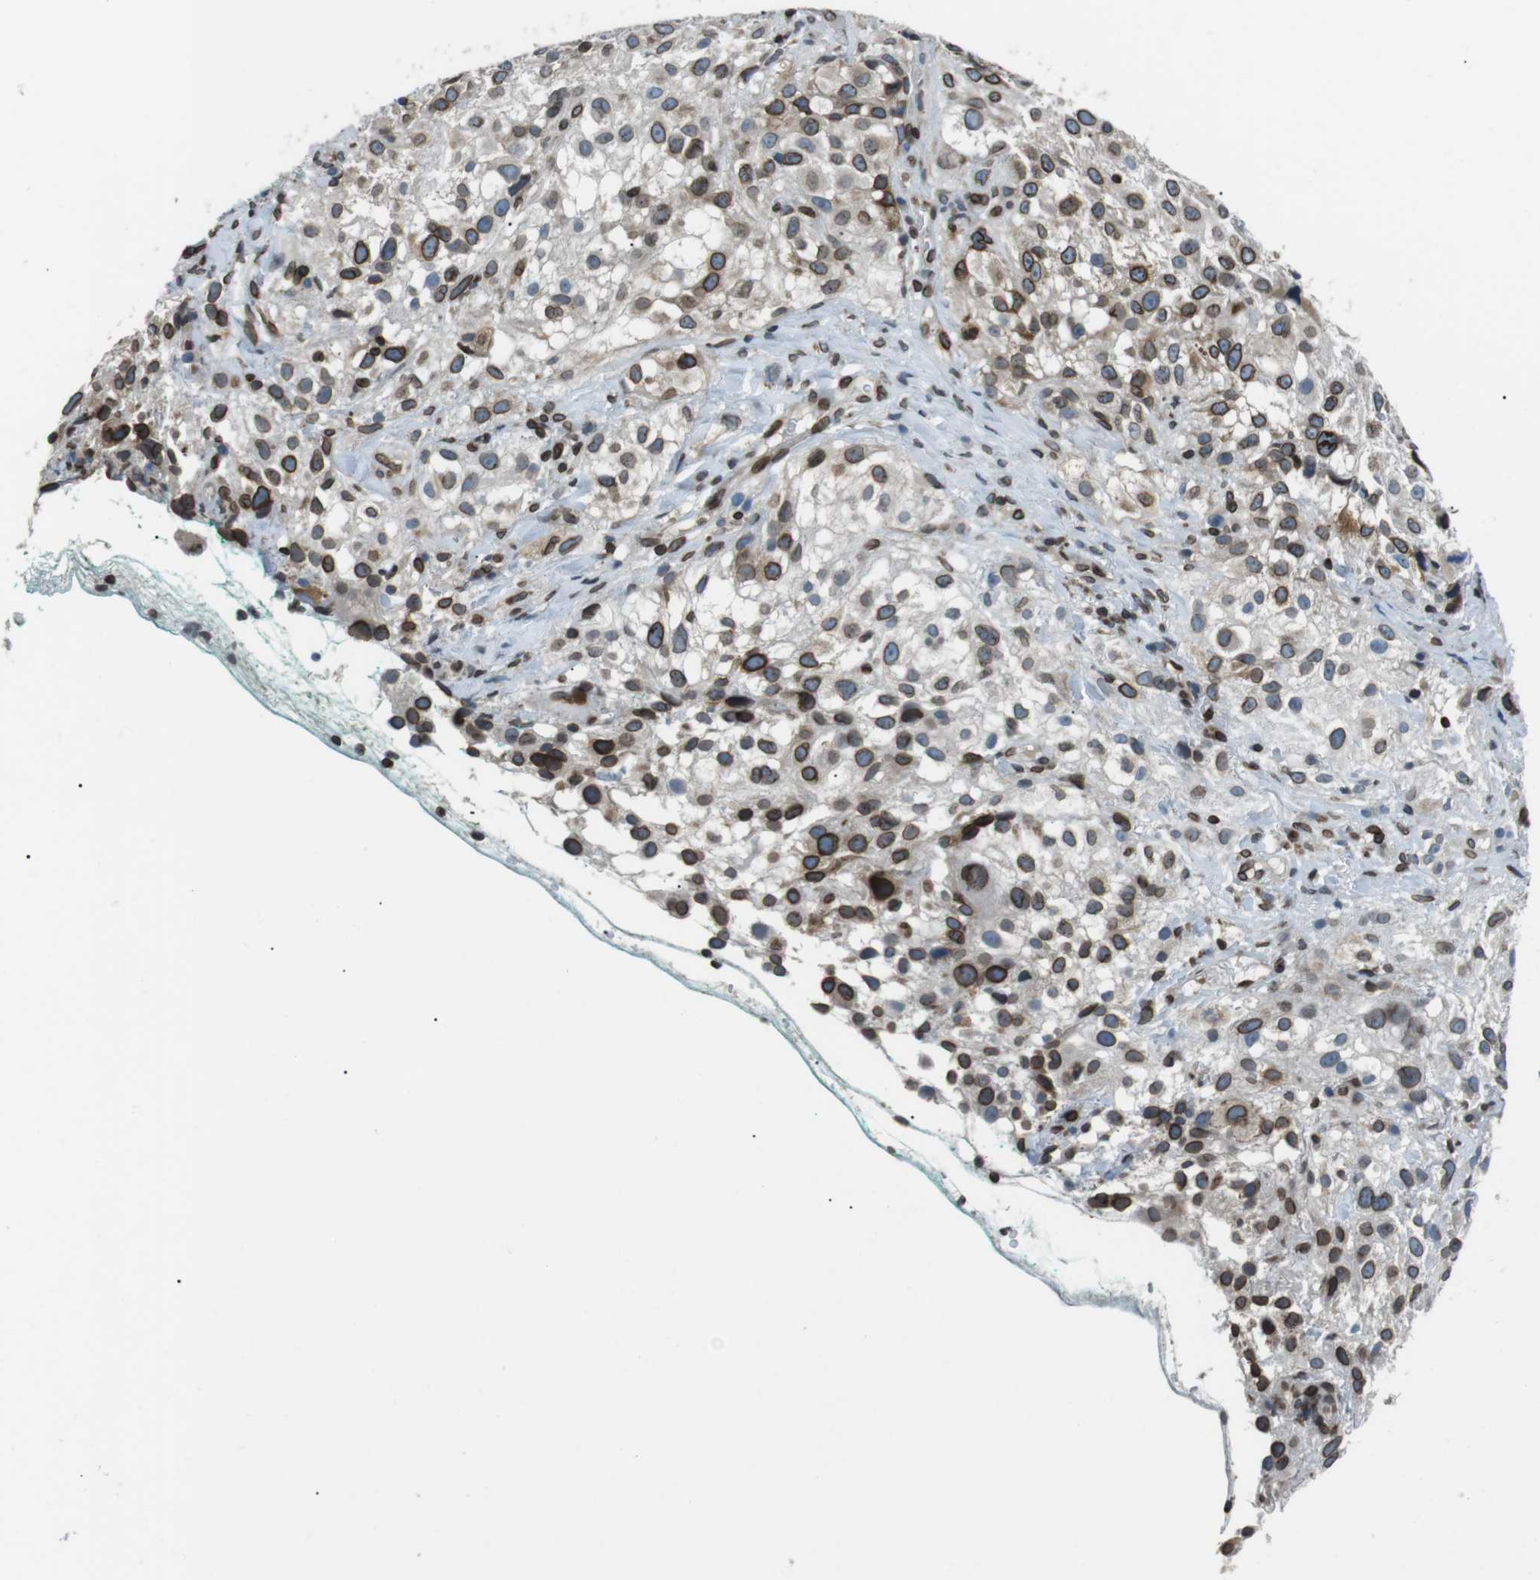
{"staining": {"intensity": "moderate", "quantity": ">75%", "location": "cytoplasmic/membranous,nuclear"}, "tissue": "melanoma", "cell_type": "Tumor cells", "image_type": "cancer", "snomed": [{"axis": "morphology", "description": "Necrosis, NOS"}, {"axis": "morphology", "description": "Malignant melanoma, NOS"}, {"axis": "topography", "description": "Skin"}], "caption": "IHC of melanoma exhibits medium levels of moderate cytoplasmic/membranous and nuclear staining in approximately >75% of tumor cells. (DAB (3,3'-diaminobenzidine) = brown stain, brightfield microscopy at high magnification).", "gene": "TMX4", "patient": {"sex": "female", "age": 87}}